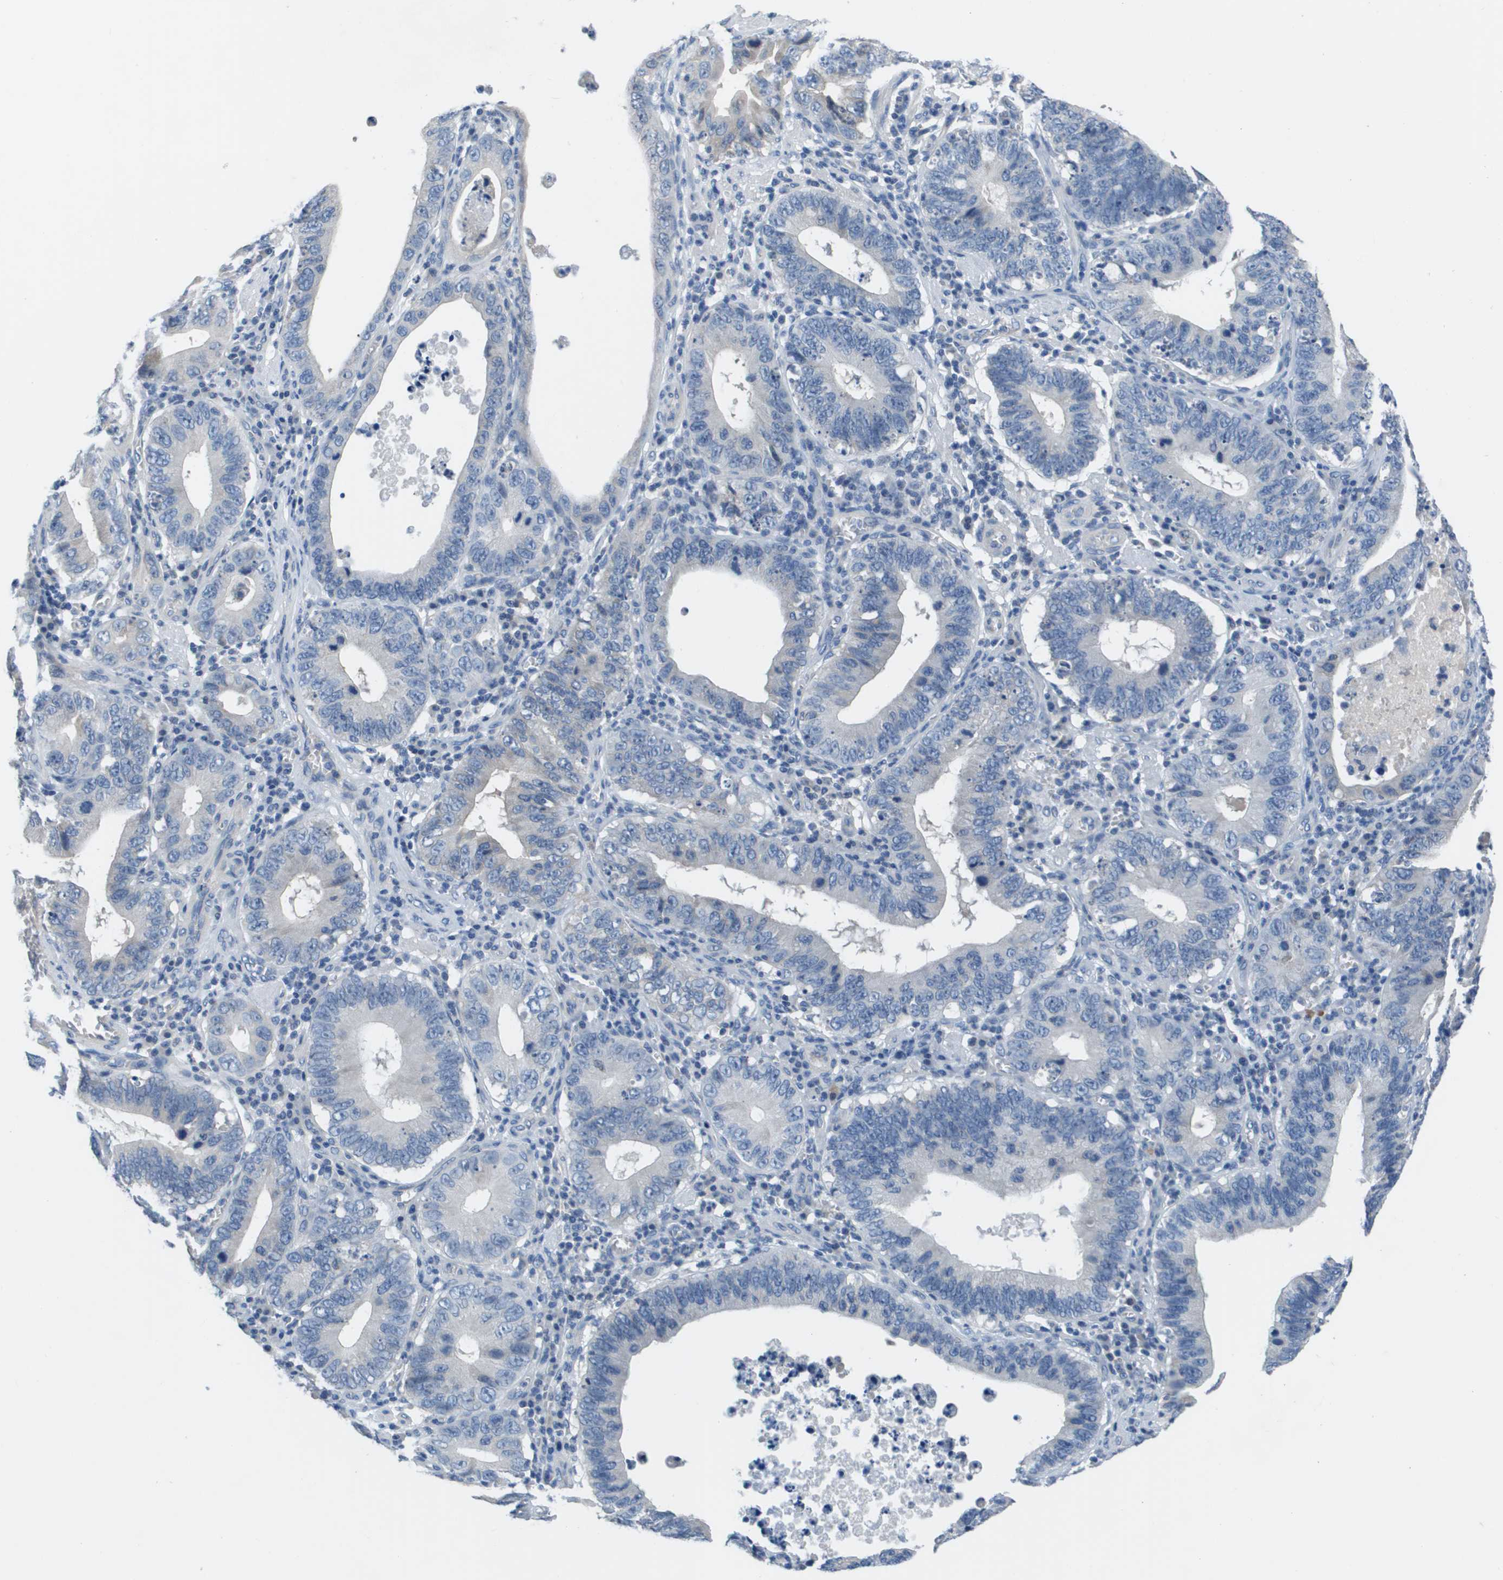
{"staining": {"intensity": "negative", "quantity": "none", "location": "none"}, "tissue": "stomach cancer", "cell_type": "Tumor cells", "image_type": "cancer", "snomed": [{"axis": "morphology", "description": "Adenocarcinoma, NOS"}, {"axis": "topography", "description": "Stomach"}, {"axis": "topography", "description": "Gastric cardia"}], "caption": "The micrograph shows no significant positivity in tumor cells of stomach adenocarcinoma.", "gene": "NCS1", "patient": {"sex": "male", "age": 59}}